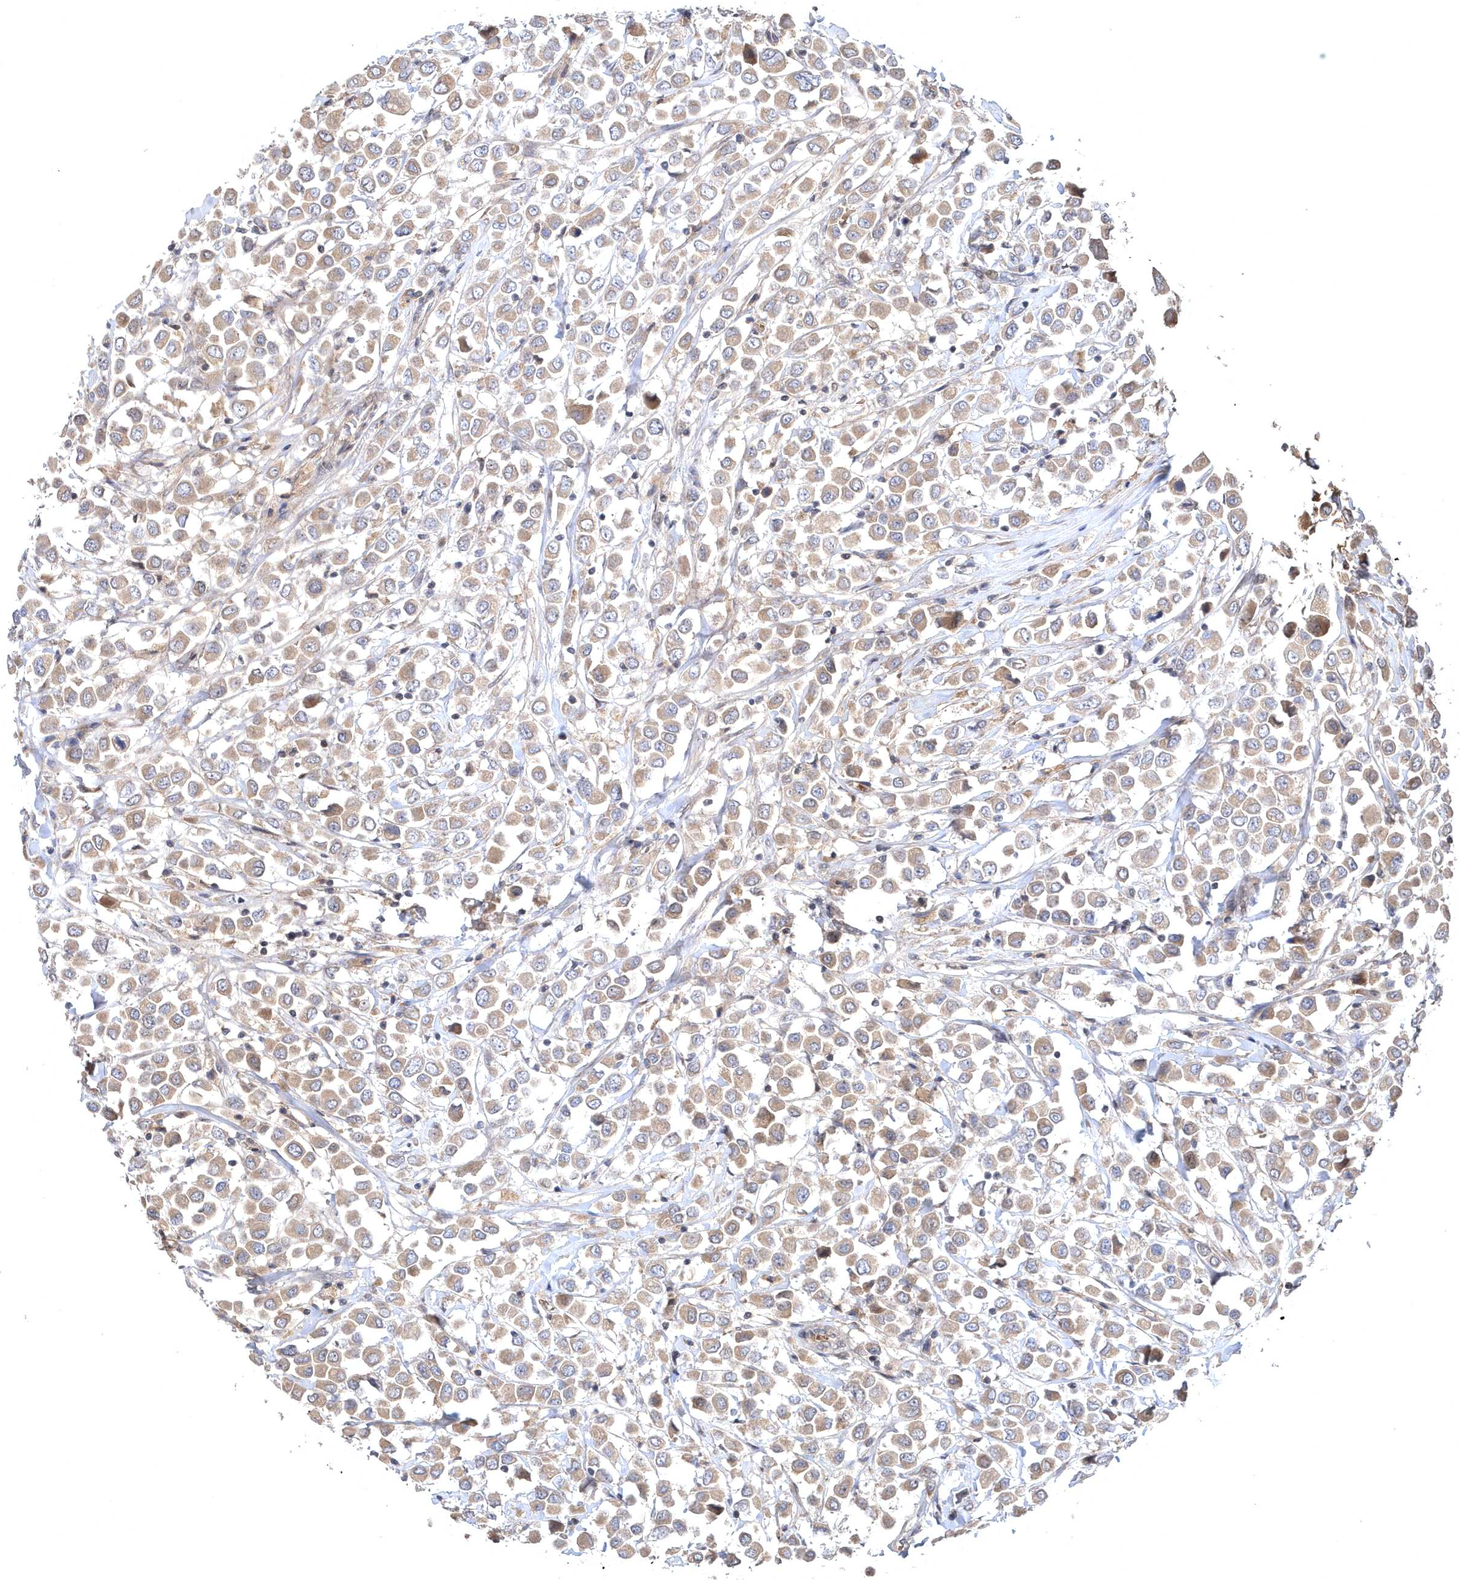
{"staining": {"intensity": "weak", "quantity": ">75%", "location": "cytoplasmic/membranous"}, "tissue": "breast cancer", "cell_type": "Tumor cells", "image_type": "cancer", "snomed": [{"axis": "morphology", "description": "Duct carcinoma"}, {"axis": "topography", "description": "Breast"}], "caption": "Immunohistochemistry (IHC) staining of breast cancer, which displays low levels of weak cytoplasmic/membranous staining in approximately >75% of tumor cells indicating weak cytoplasmic/membranous protein staining. The staining was performed using DAB (3,3'-diaminobenzidine) (brown) for protein detection and nuclei were counterstained in hematoxylin (blue).", "gene": "HMGCS1", "patient": {"sex": "female", "age": 61}}